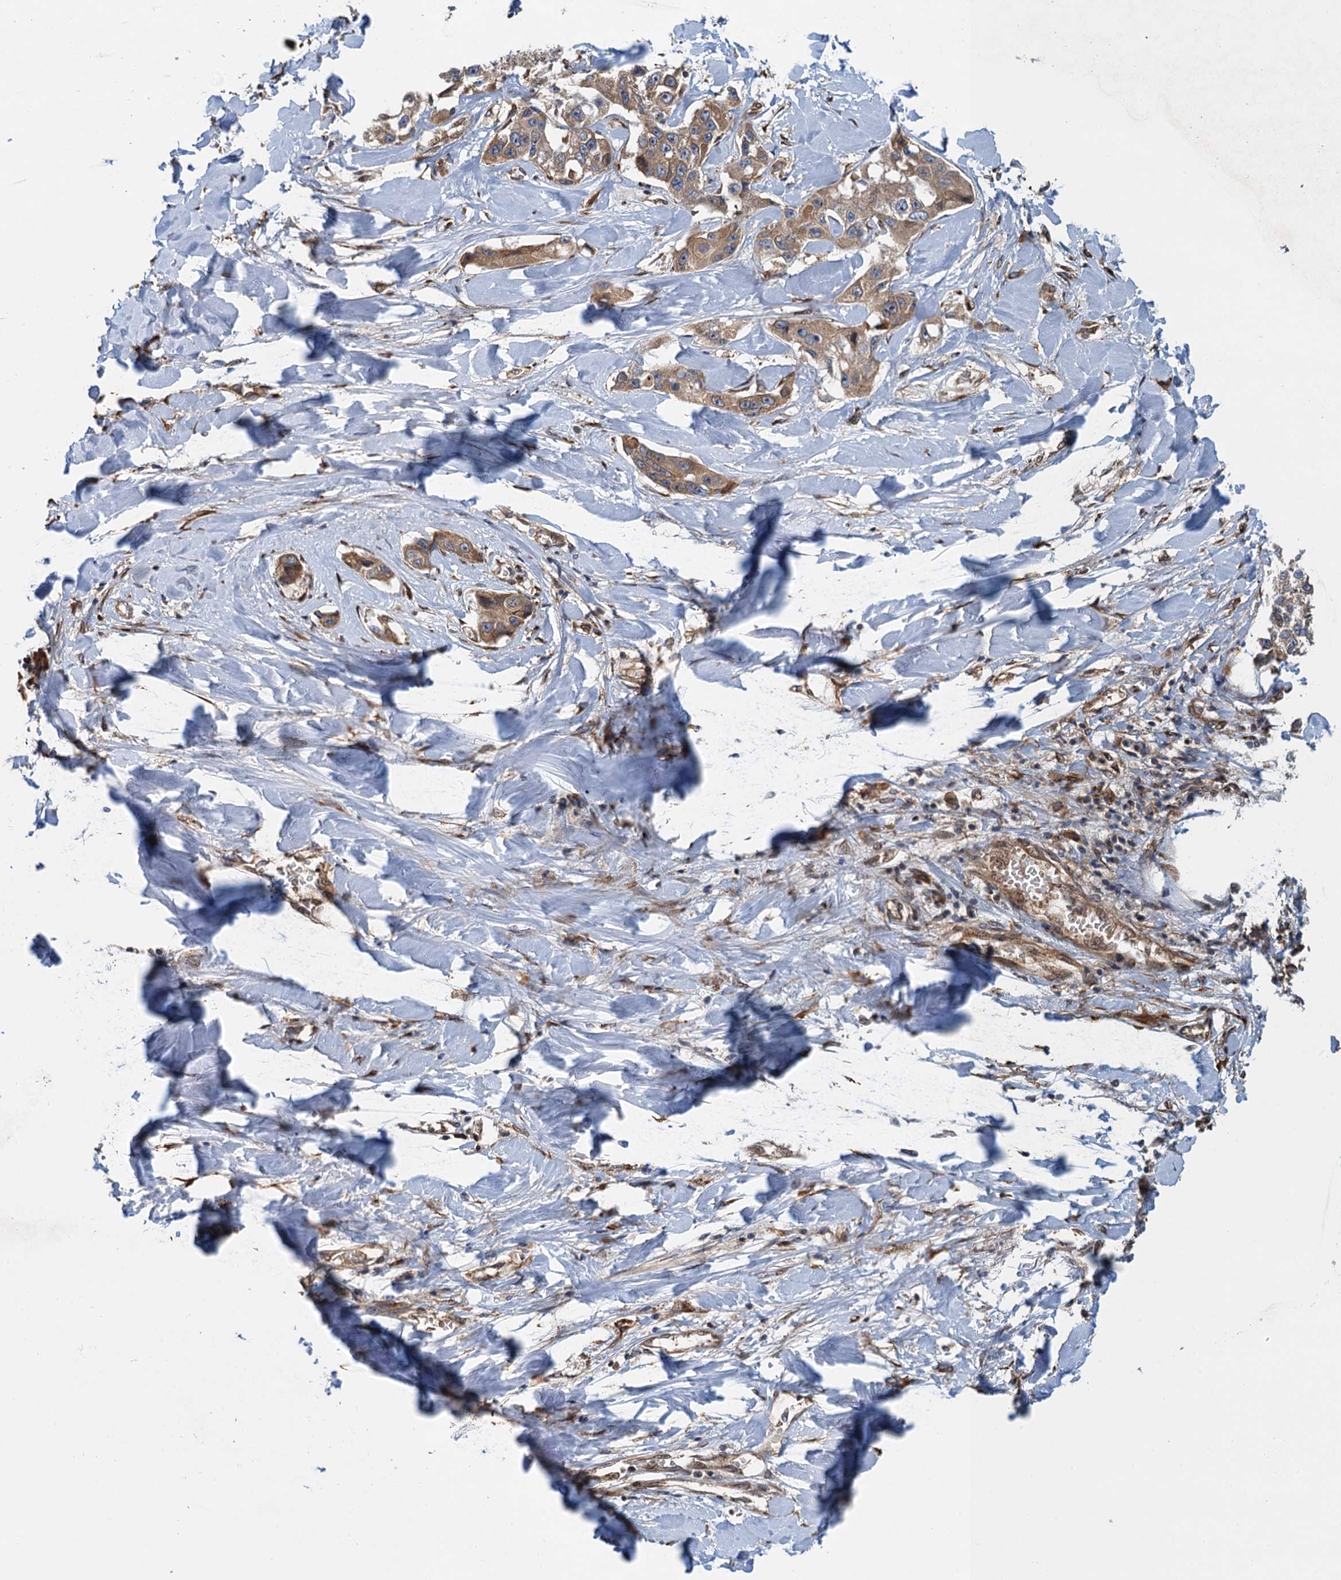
{"staining": {"intensity": "moderate", "quantity": ">75%", "location": "cytoplasmic/membranous"}, "tissue": "liver cancer", "cell_type": "Tumor cells", "image_type": "cancer", "snomed": [{"axis": "morphology", "description": "Cholangiocarcinoma"}, {"axis": "topography", "description": "Liver"}], "caption": "Brown immunohistochemical staining in liver cancer (cholangiocarcinoma) exhibits moderate cytoplasmic/membranous expression in approximately >75% of tumor cells.", "gene": "MDM1", "patient": {"sex": "male", "age": 59}}